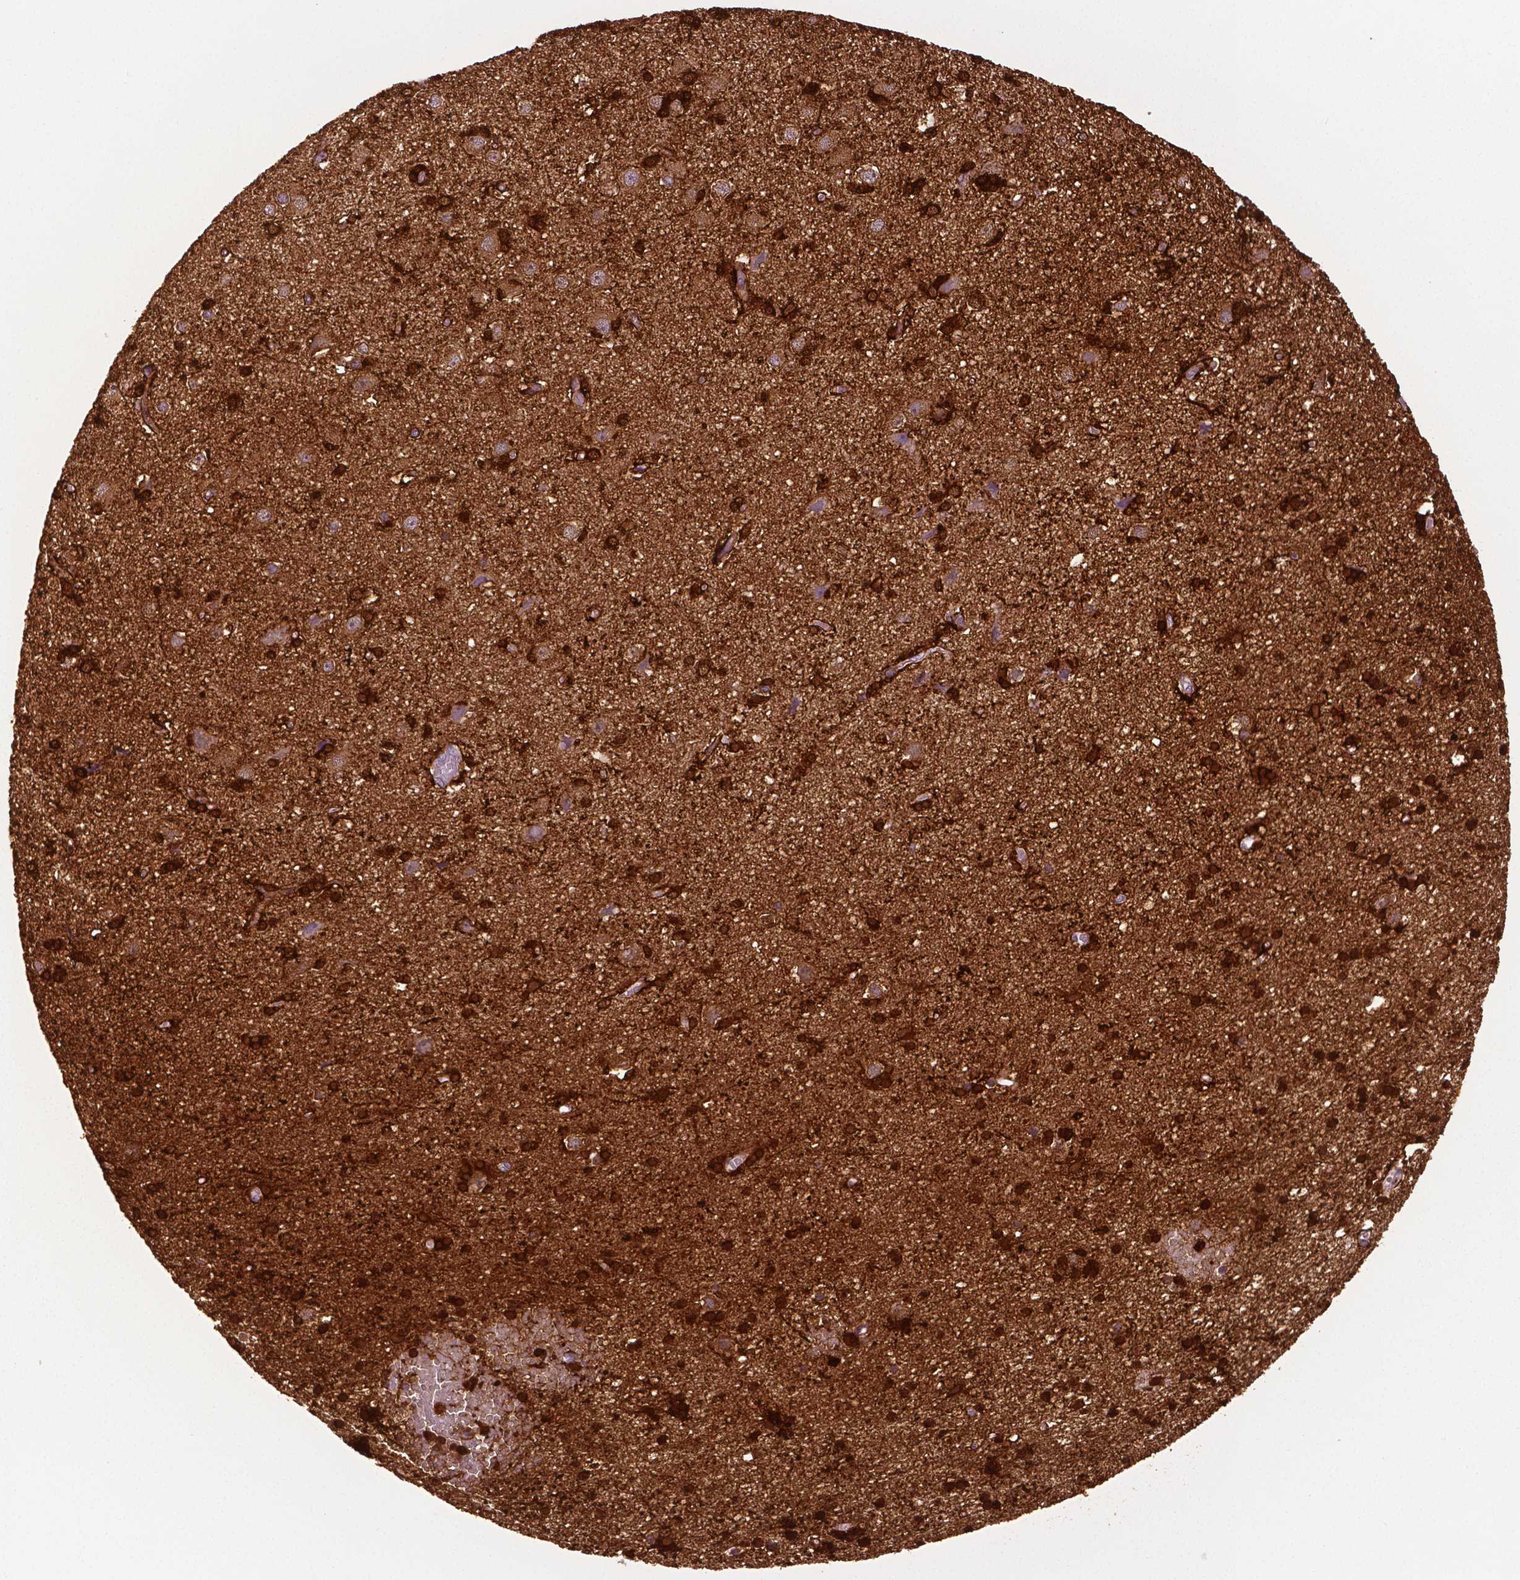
{"staining": {"intensity": "strong", "quantity": ">75%", "location": "cytoplasmic/membranous"}, "tissue": "cerebral cortex", "cell_type": "Endothelial cells", "image_type": "normal", "snomed": [{"axis": "morphology", "description": "Normal tissue, NOS"}, {"axis": "morphology", "description": "Glioma, malignant, High grade"}, {"axis": "topography", "description": "Cerebral cortex"}], "caption": "The photomicrograph displays immunohistochemical staining of unremarkable cerebral cortex. There is strong cytoplasmic/membranous staining is present in about >75% of endothelial cells.", "gene": "PHGDH", "patient": {"sex": "male", "age": 71}}